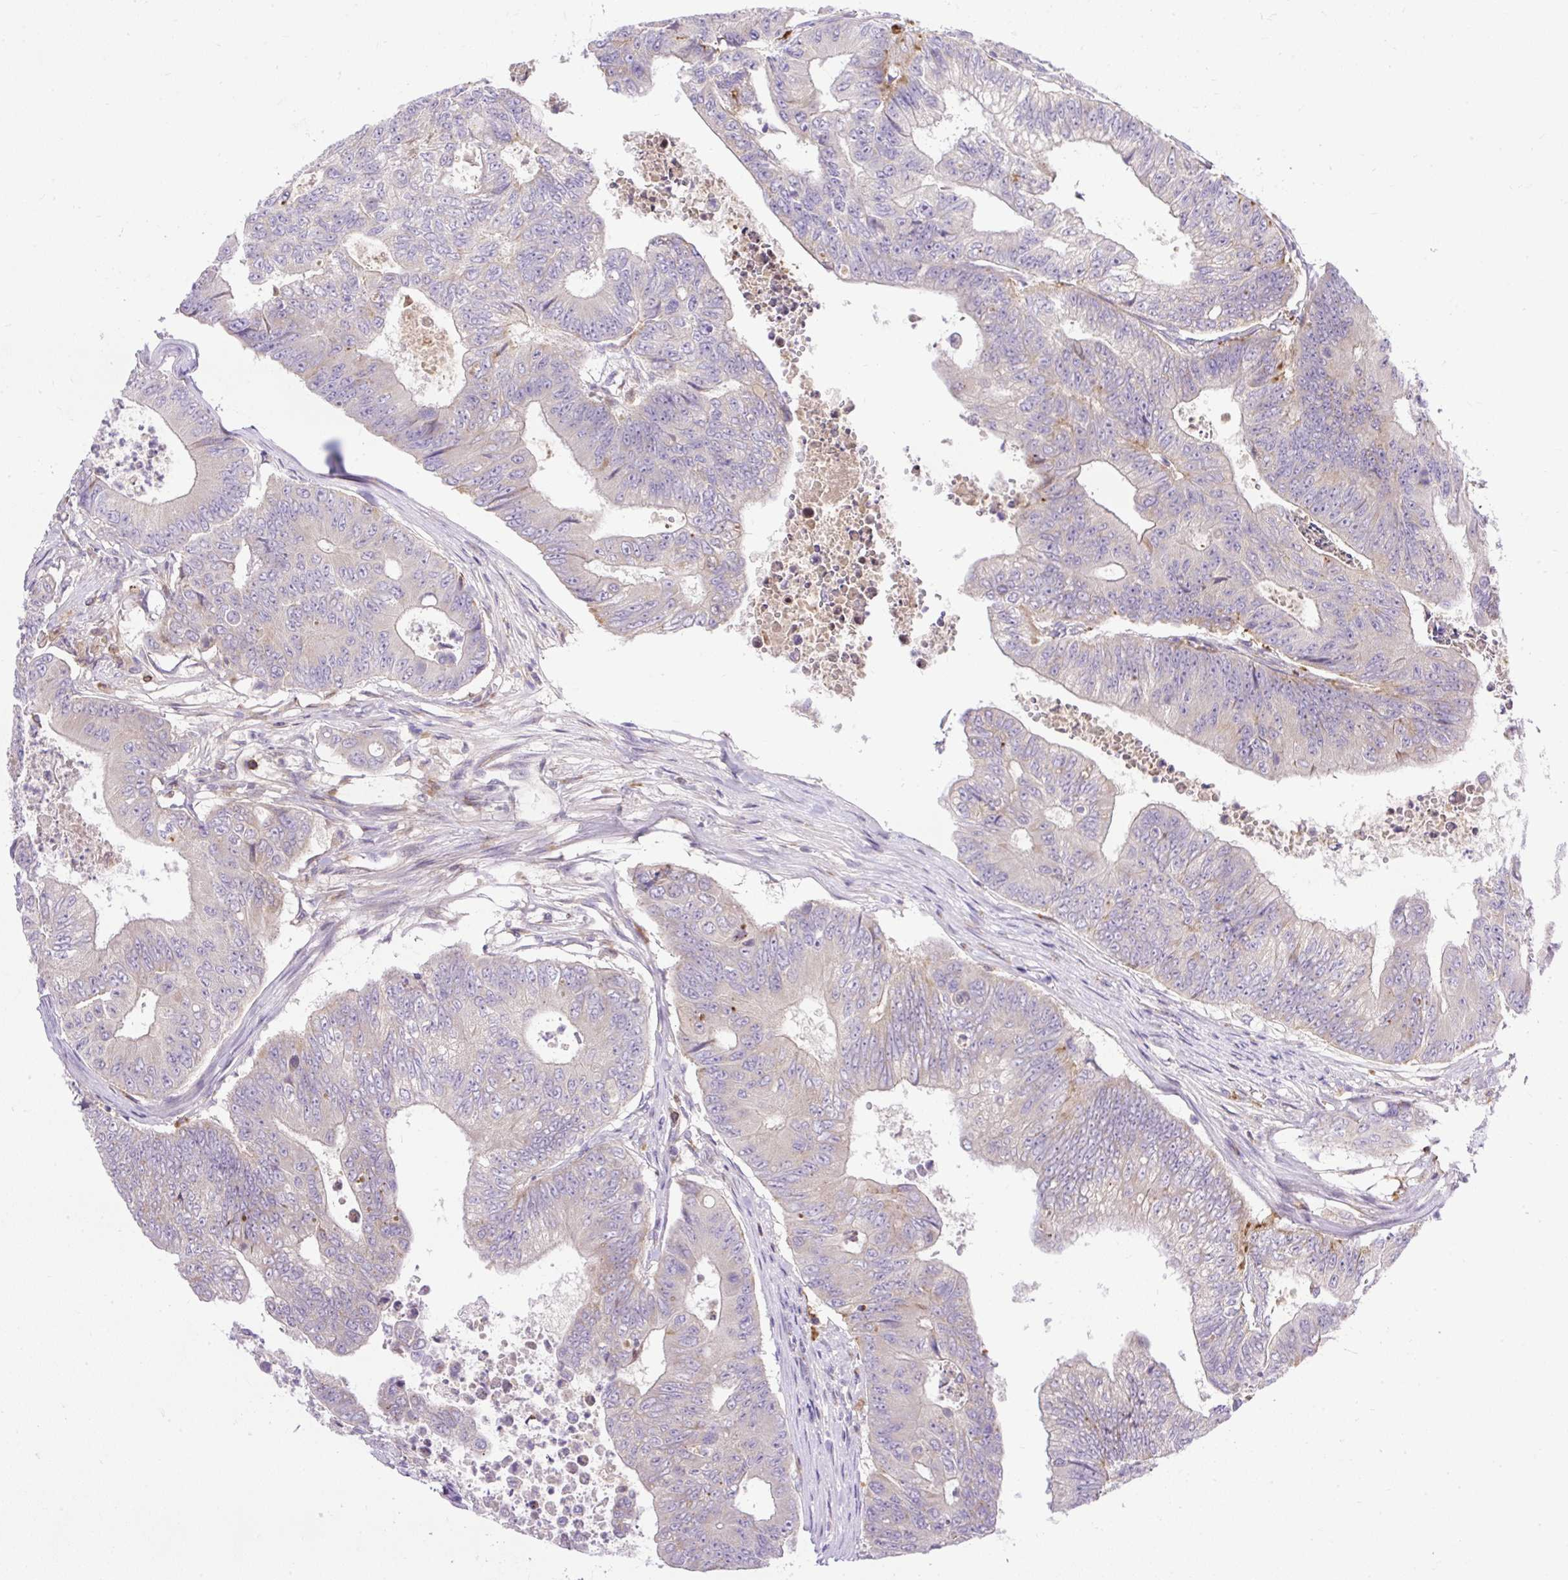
{"staining": {"intensity": "negative", "quantity": "none", "location": "none"}, "tissue": "colorectal cancer", "cell_type": "Tumor cells", "image_type": "cancer", "snomed": [{"axis": "morphology", "description": "Adenocarcinoma, NOS"}, {"axis": "topography", "description": "Colon"}], "caption": "A micrograph of colorectal cancer stained for a protein exhibits no brown staining in tumor cells.", "gene": "HEXB", "patient": {"sex": "female", "age": 48}}